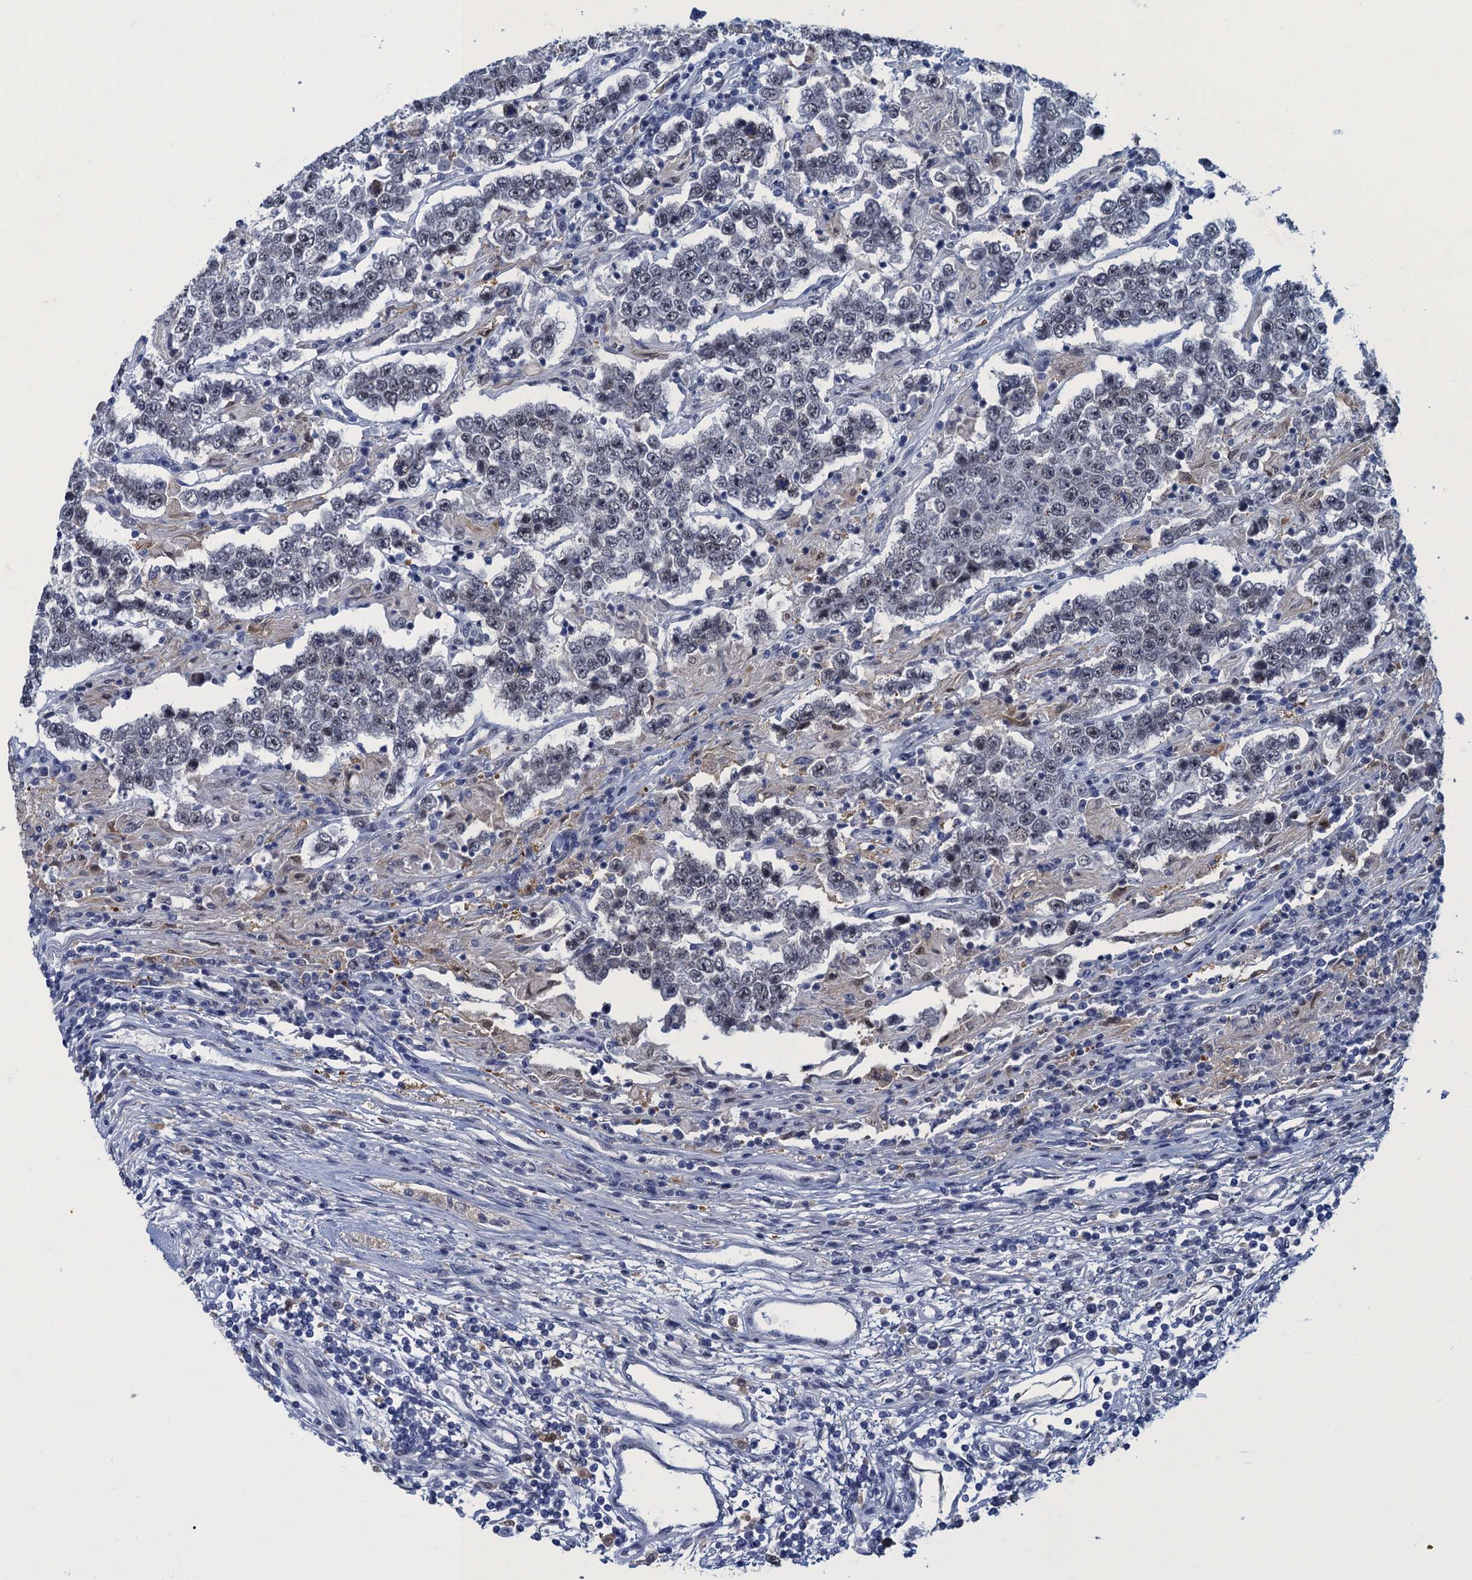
{"staining": {"intensity": "negative", "quantity": "none", "location": "none"}, "tissue": "testis cancer", "cell_type": "Tumor cells", "image_type": "cancer", "snomed": [{"axis": "morphology", "description": "Normal tissue, NOS"}, {"axis": "morphology", "description": "Urothelial carcinoma, High grade"}, {"axis": "morphology", "description": "Seminoma, NOS"}, {"axis": "morphology", "description": "Carcinoma, Embryonal, NOS"}, {"axis": "topography", "description": "Urinary bladder"}, {"axis": "topography", "description": "Testis"}], "caption": "Immunohistochemistry (IHC) histopathology image of testis embryonal carcinoma stained for a protein (brown), which exhibits no positivity in tumor cells.", "gene": "GINS3", "patient": {"sex": "male", "age": 41}}